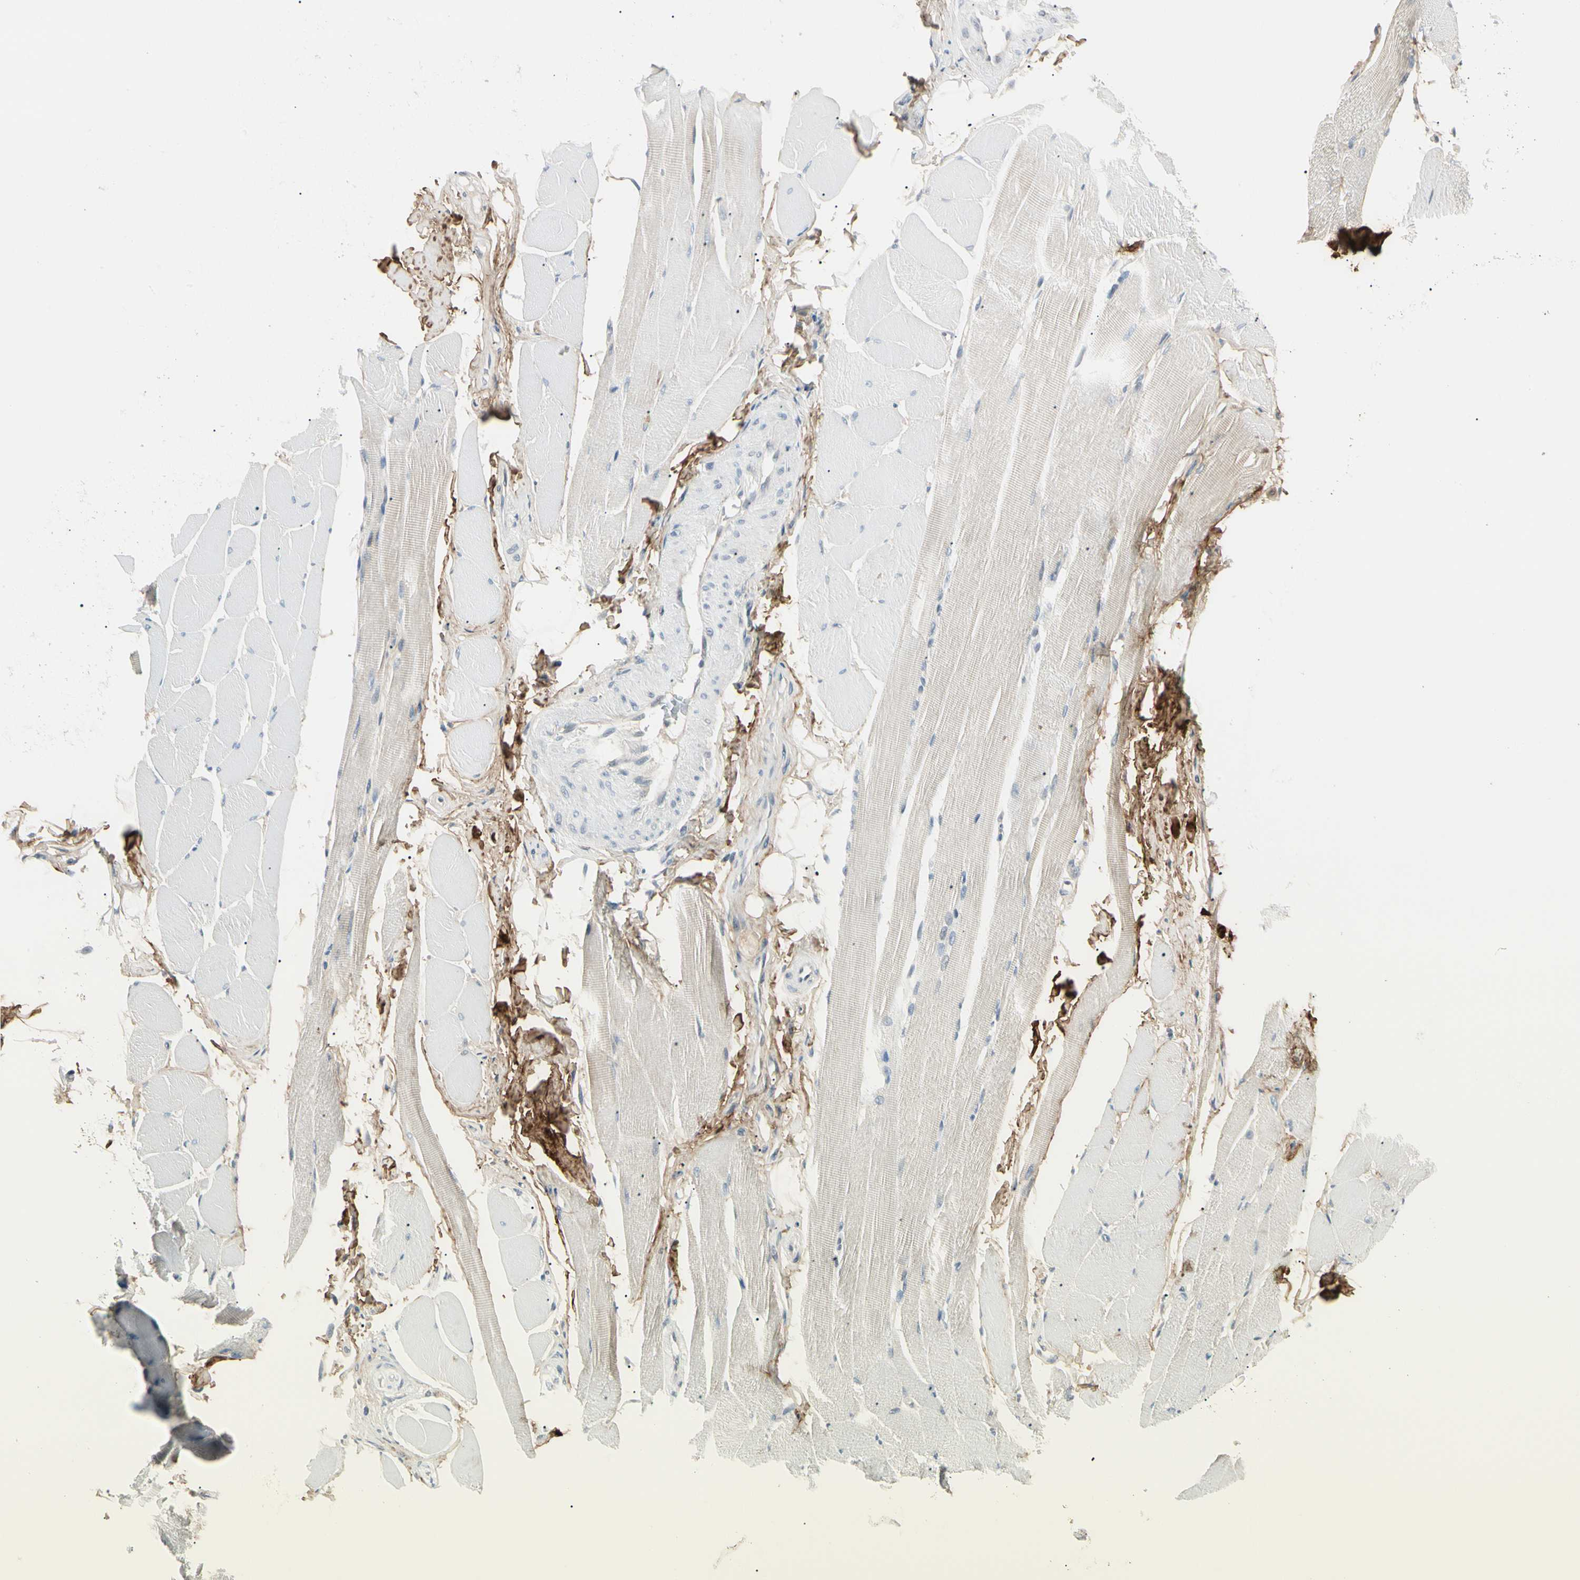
{"staining": {"intensity": "negative", "quantity": "none", "location": "none"}, "tissue": "skeletal muscle", "cell_type": "Myocytes", "image_type": "normal", "snomed": [{"axis": "morphology", "description": "Normal tissue, NOS"}, {"axis": "topography", "description": "Skeletal muscle"}, {"axis": "topography", "description": "Peripheral nerve tissue"}], "caption": "A histopathology image of skeletal muscle stained for a protein shows no brown staining in myocytes.", "gene": "ASPN", "patient": {"sex": "female", "age": 84}}